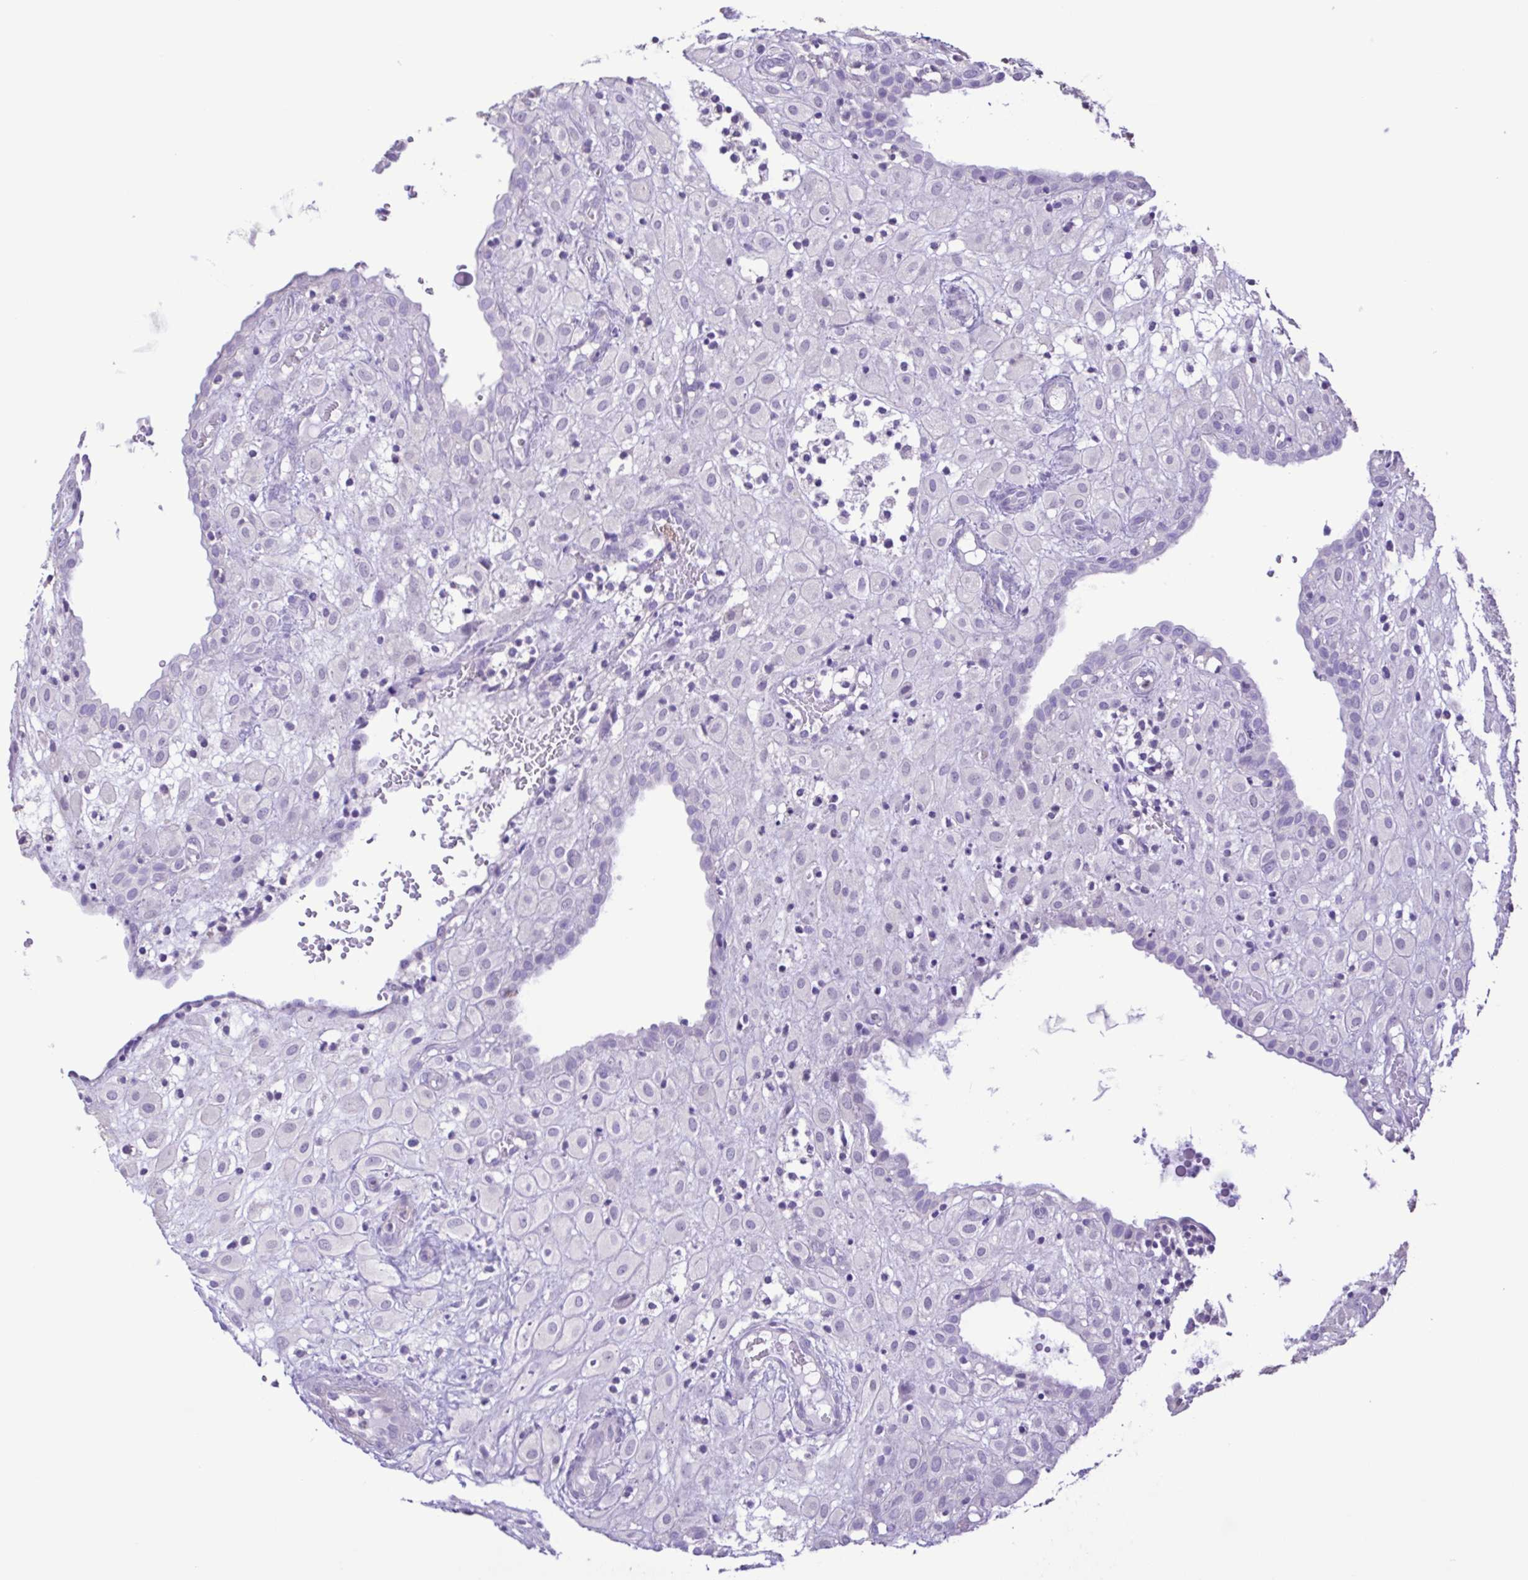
{"staining": {"intensity": "negative", "quantity": "none", "location": "none"}, "tissue": "placenta", "cell_type": "Decidual cells", "image_type": "normal", "snomed": [{"axis": "morphology", "description": "Normal tissue, NOS"}, {"axis": "topography", "description": "Placenta"}], "caption": "The immunohistochemistry image has no significant staining in decidual cells of placenta. Brightfield microscopy of immunohistochemistry (IHC) stained with DAB (3,3'-diaminobenzidine) (brown) and hematoxylin (blue), captured at high magnification.", "gene": "CYP17A1", "patient": {"sex": "female", "age": 24}}